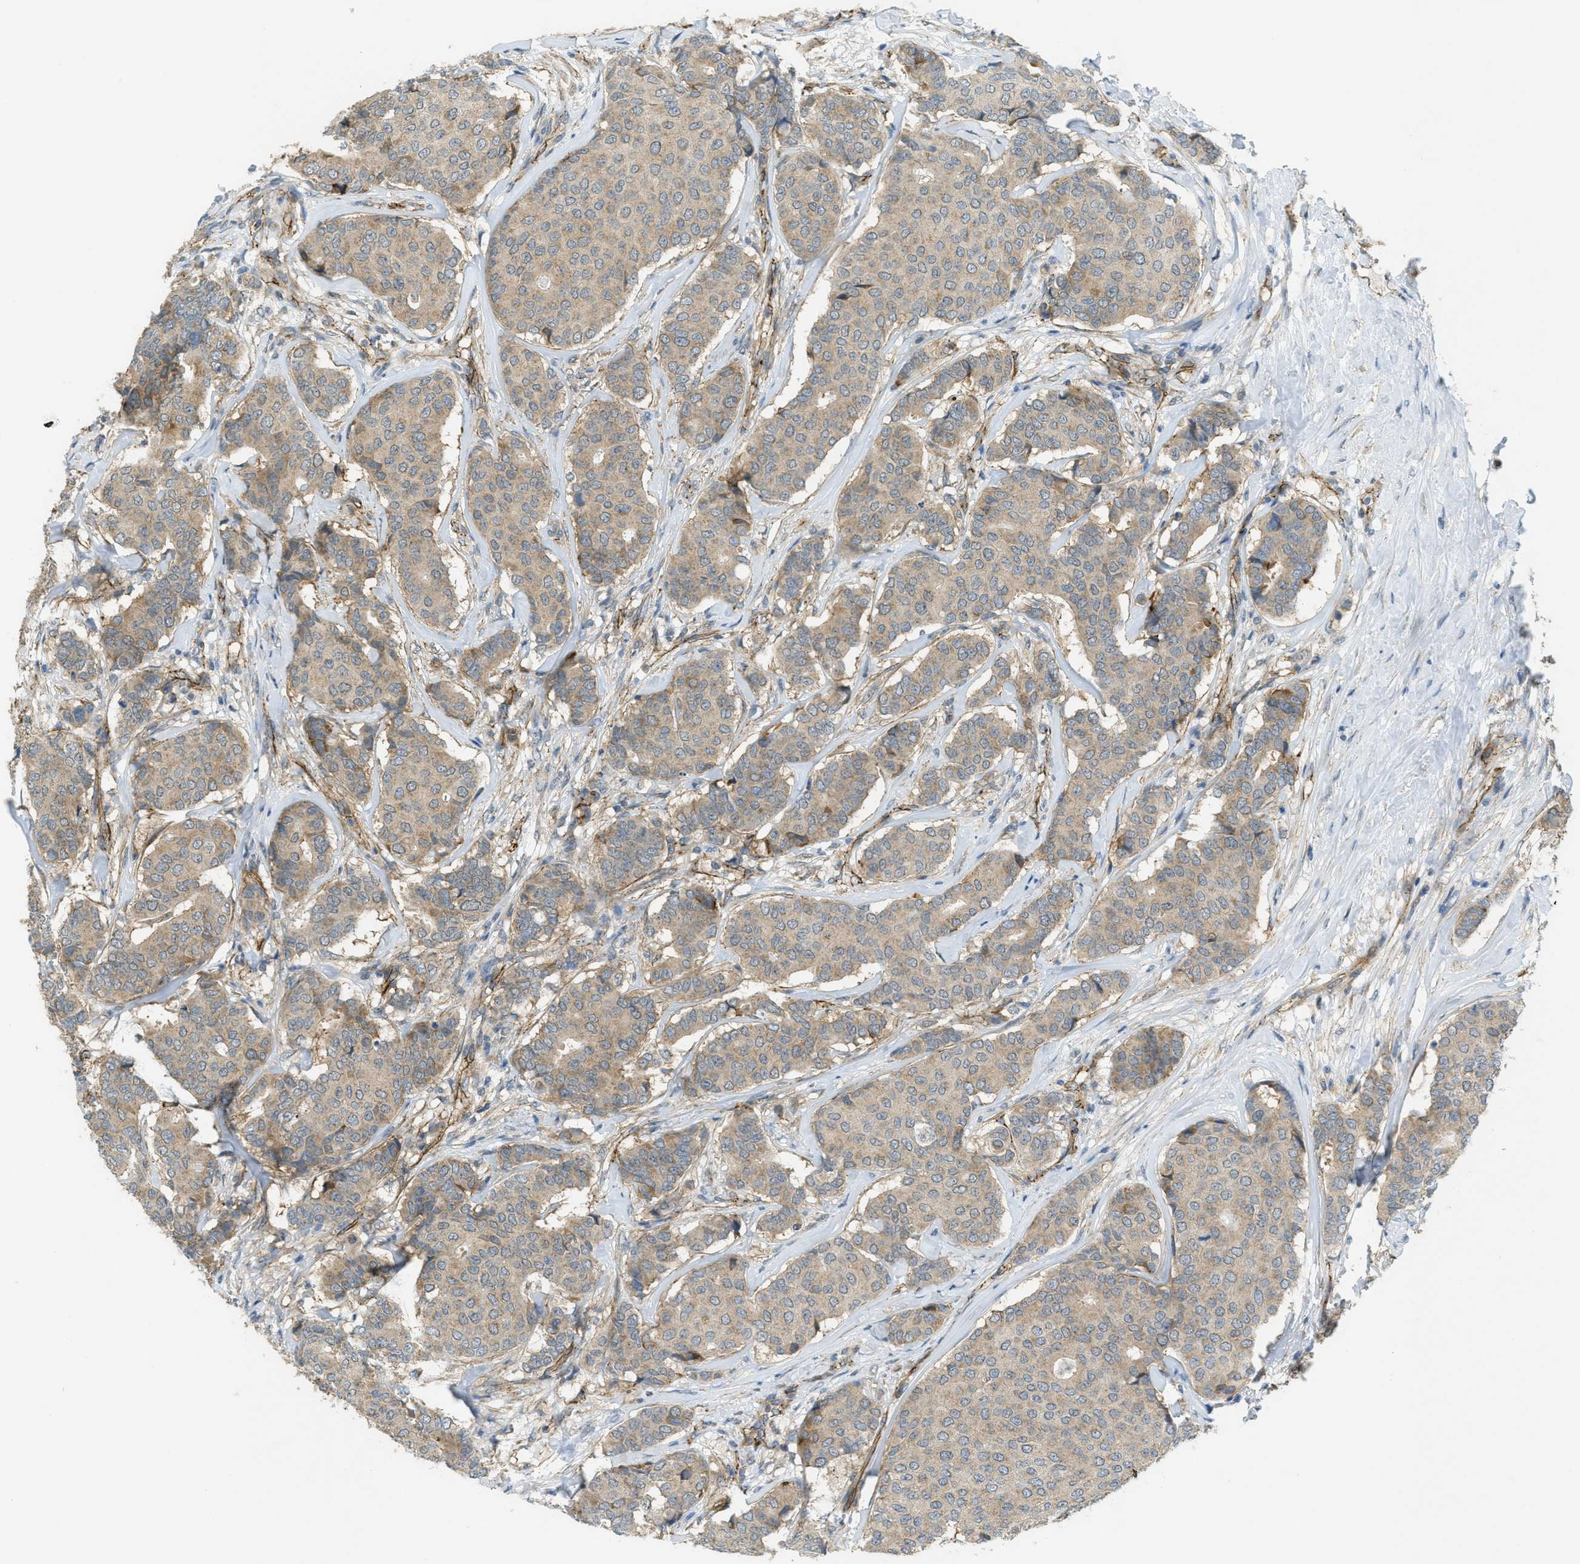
{"staining": {"intensity": "weak", "quantity": ">75%", "location": "cytoplasmic/membranous"}, "tissue": "breast cancer", "cell_type": "Tumor cells", "image_type": "cancer", "snomed": [{"axis": "morphology", "description": "Duct carcinoma"}, {"axis": "topography", "description": "Breast"}], "caption": "Protein analysis of breast cancer tissue exhibits weak cytoplasmic/membranous expression in about >75% of tumor cells. Immunohistochemistry stains the protein of interest in brown and the nuclei are stained blue.", "gene": "JCAD", "patient": {"sex": "female", "age": 75}}